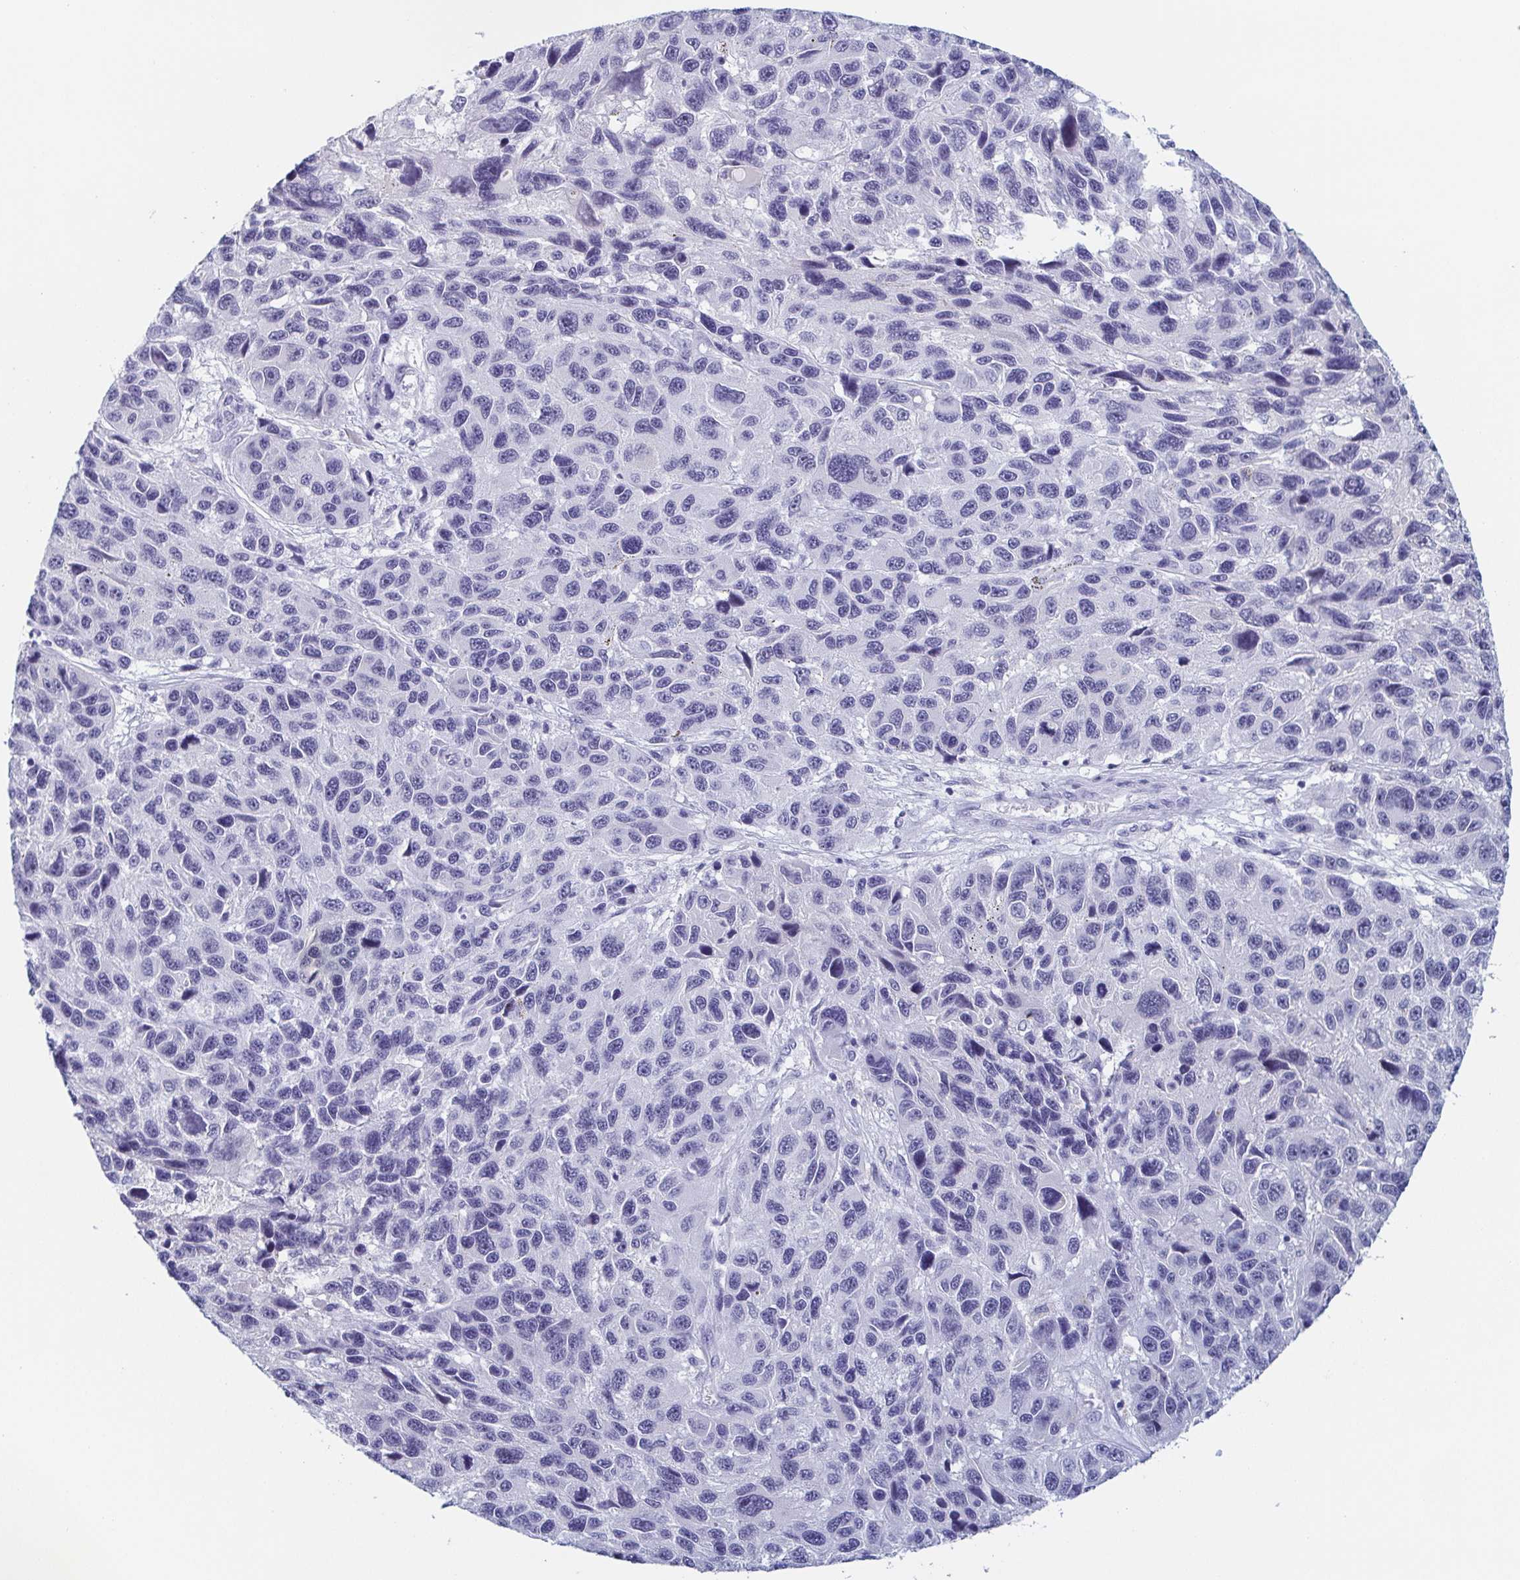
{"staining": {"intensity": "negative", "quantity": "none", "location": "none"}, "tissue": "melanoma", "cell_type": "Tumor cells", "image_type": "cancer", "snomed": [{"axis": "morphology", "description": "Malignant melanoma, NOS"}, {"axis": "topography", "description": "Skin"}], "caption": "Tumor cells show no significant staining in melanoma. The staining was performed using DAB to visualize the protein expression in brown, while the nuclei were stained in blue with hematoxylin (Magnification: 20x).", "gene": "REG4", "patient": {"sex": "male", "age": 53}}